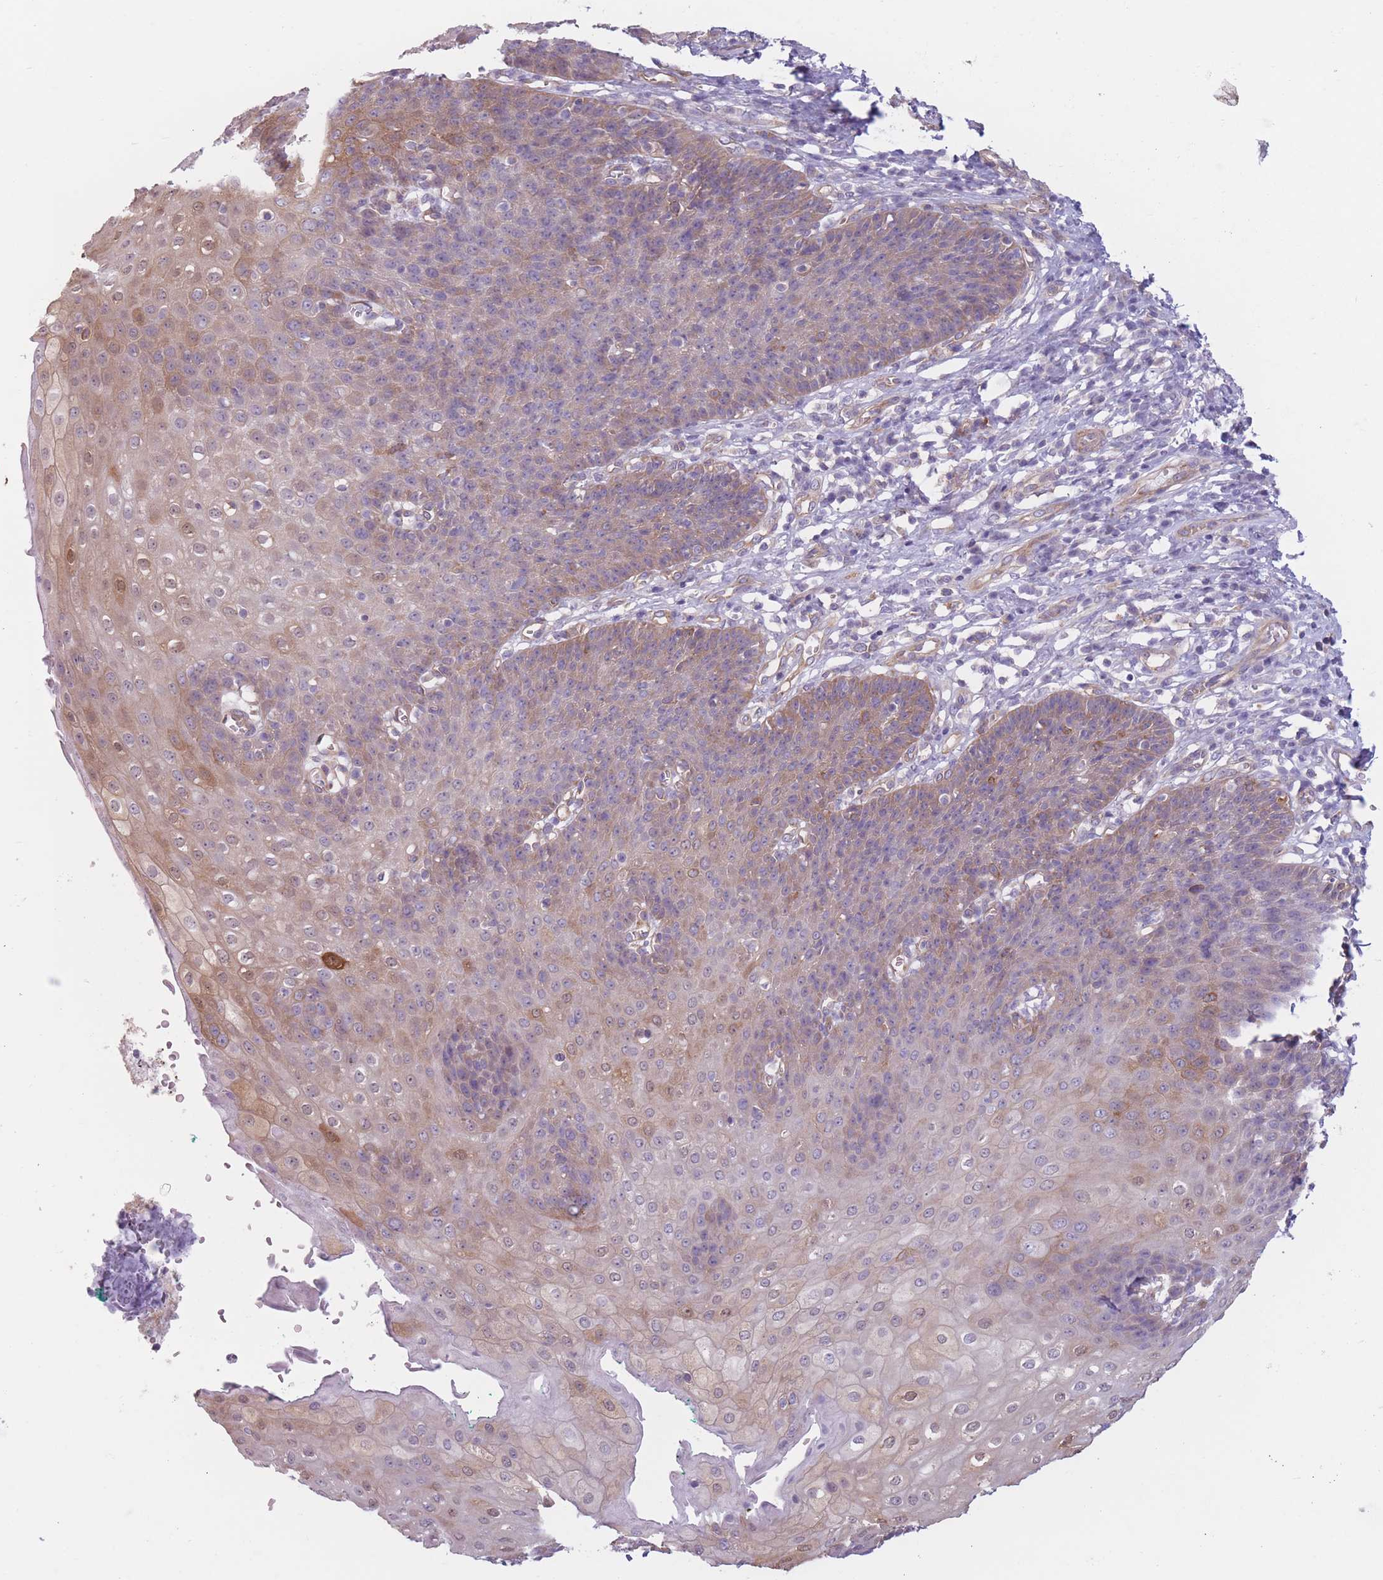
{"staining": {"intensity": "moderate", "quantity": "25%-75%", "location": "cytoplasmic/membranous,nuclear"}, "tissue": "esophagus", "cell_type": "Squamous epithelial cells", "image_type": "normal", "snomed": [{"axis": "morphology", "description": "Normal tissue, NOS"}, {"axis": "topography", "description": "Esophagus"}], "caption": "A histopathology image of human esophagus stained for a protein displays moderate cytoplasmic/membranous,nuclear brown staining in squamous epithelial cells.", "gene": "SERPINB3", "patient": {"sex": "male", "age": 71}}